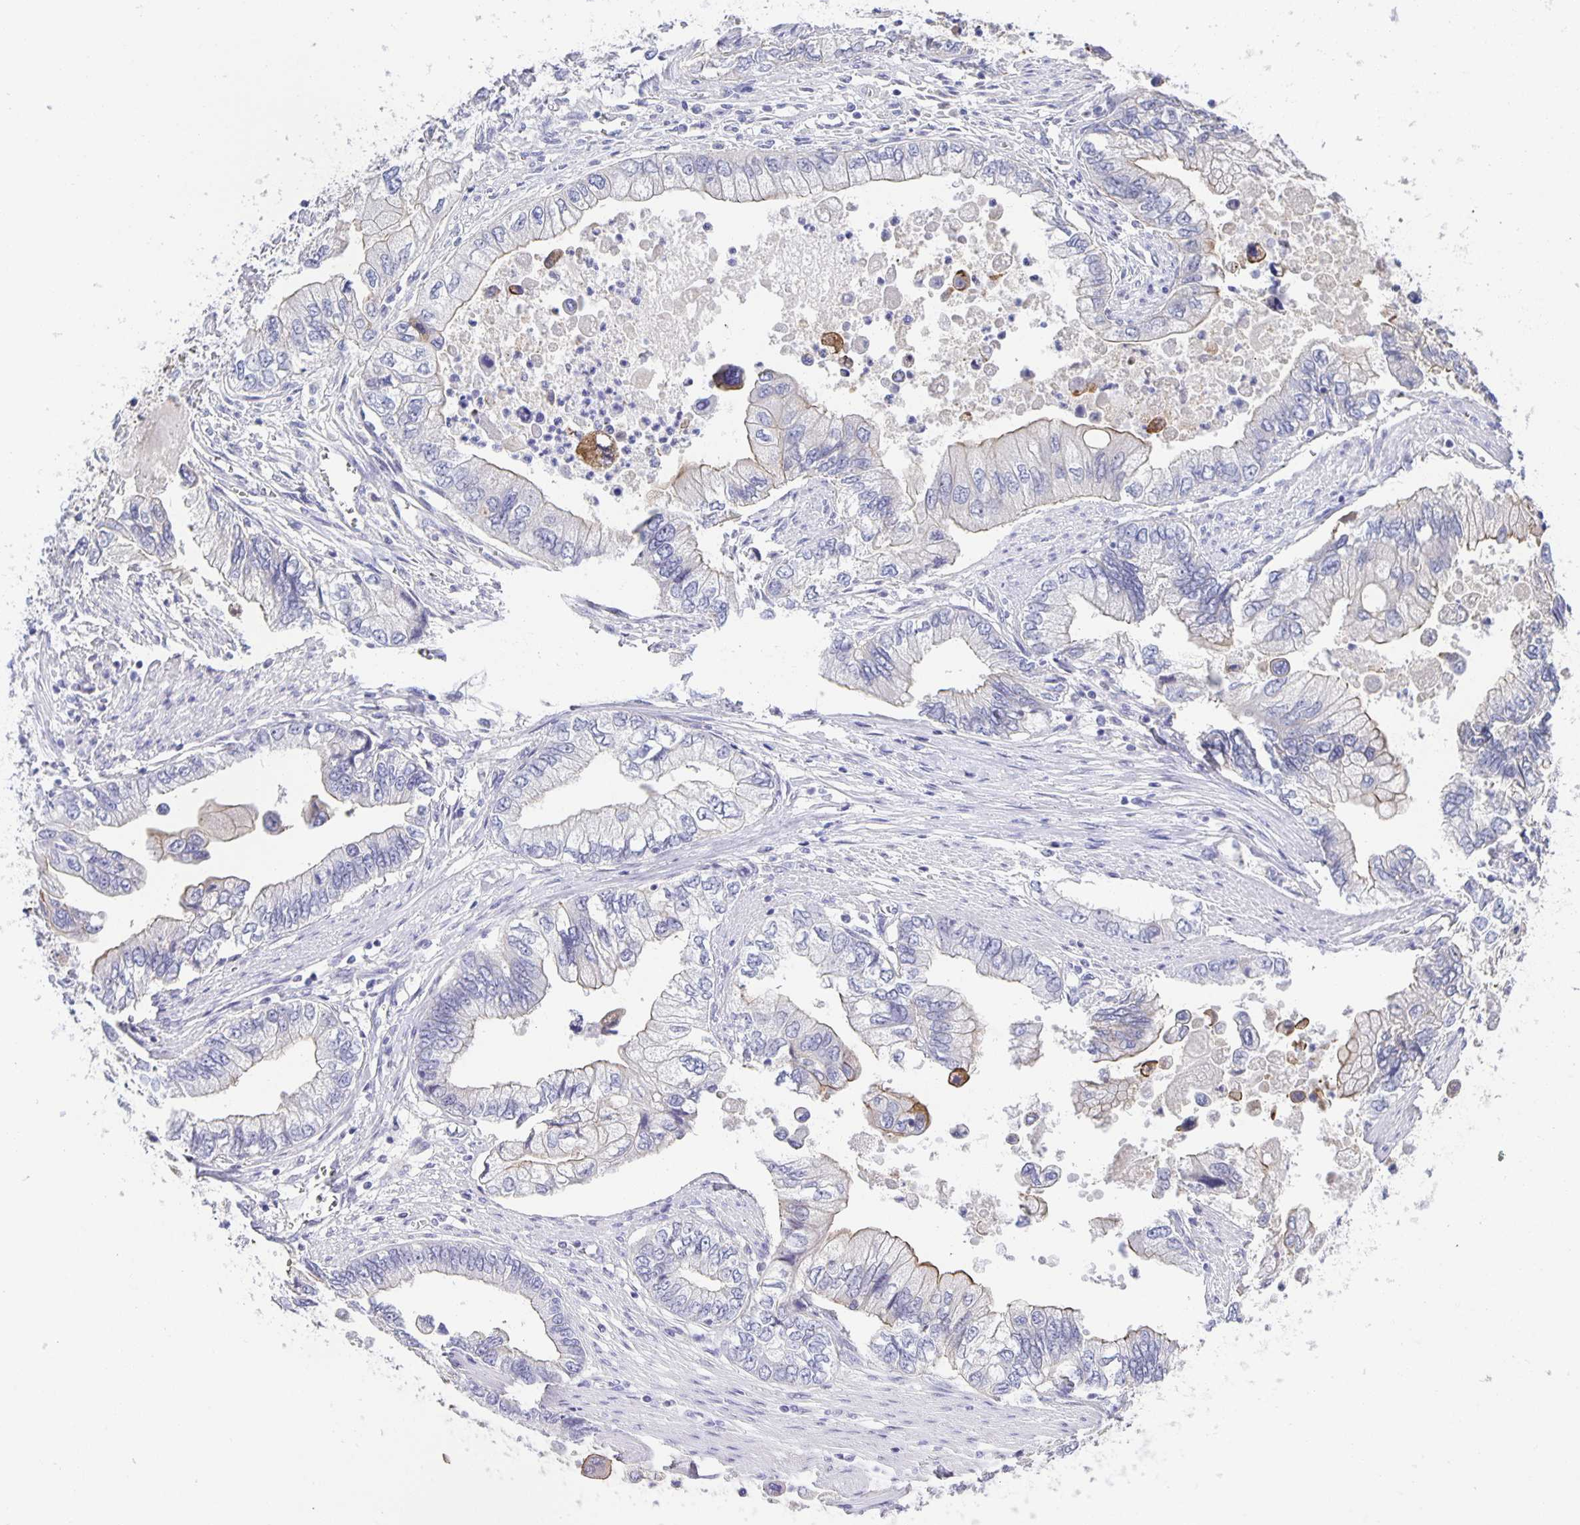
{"staining": {"intensity": "negative", "quantity": "none", "location": "none"}, "tissue": "stomach cancer", "cell_type": "Tumor cells", "image_type": "cancer", "snomed": [{"axis": "morphology", "description": "Adenocarcinoma, NOS"}, {"axis": "topography", "description": "Pancreas"}, {"axis": "topography", "description": "Stomach, upper"}], "caption": "High magnification brightfield microscopy of stomach adenocarcinoma stained with DAB (brown) and counterstained with hematoxylin (blue): tumor cells show no significant positivity.", "gene": "PTPN3", "patient": {"sex": "male", "age": 77}}